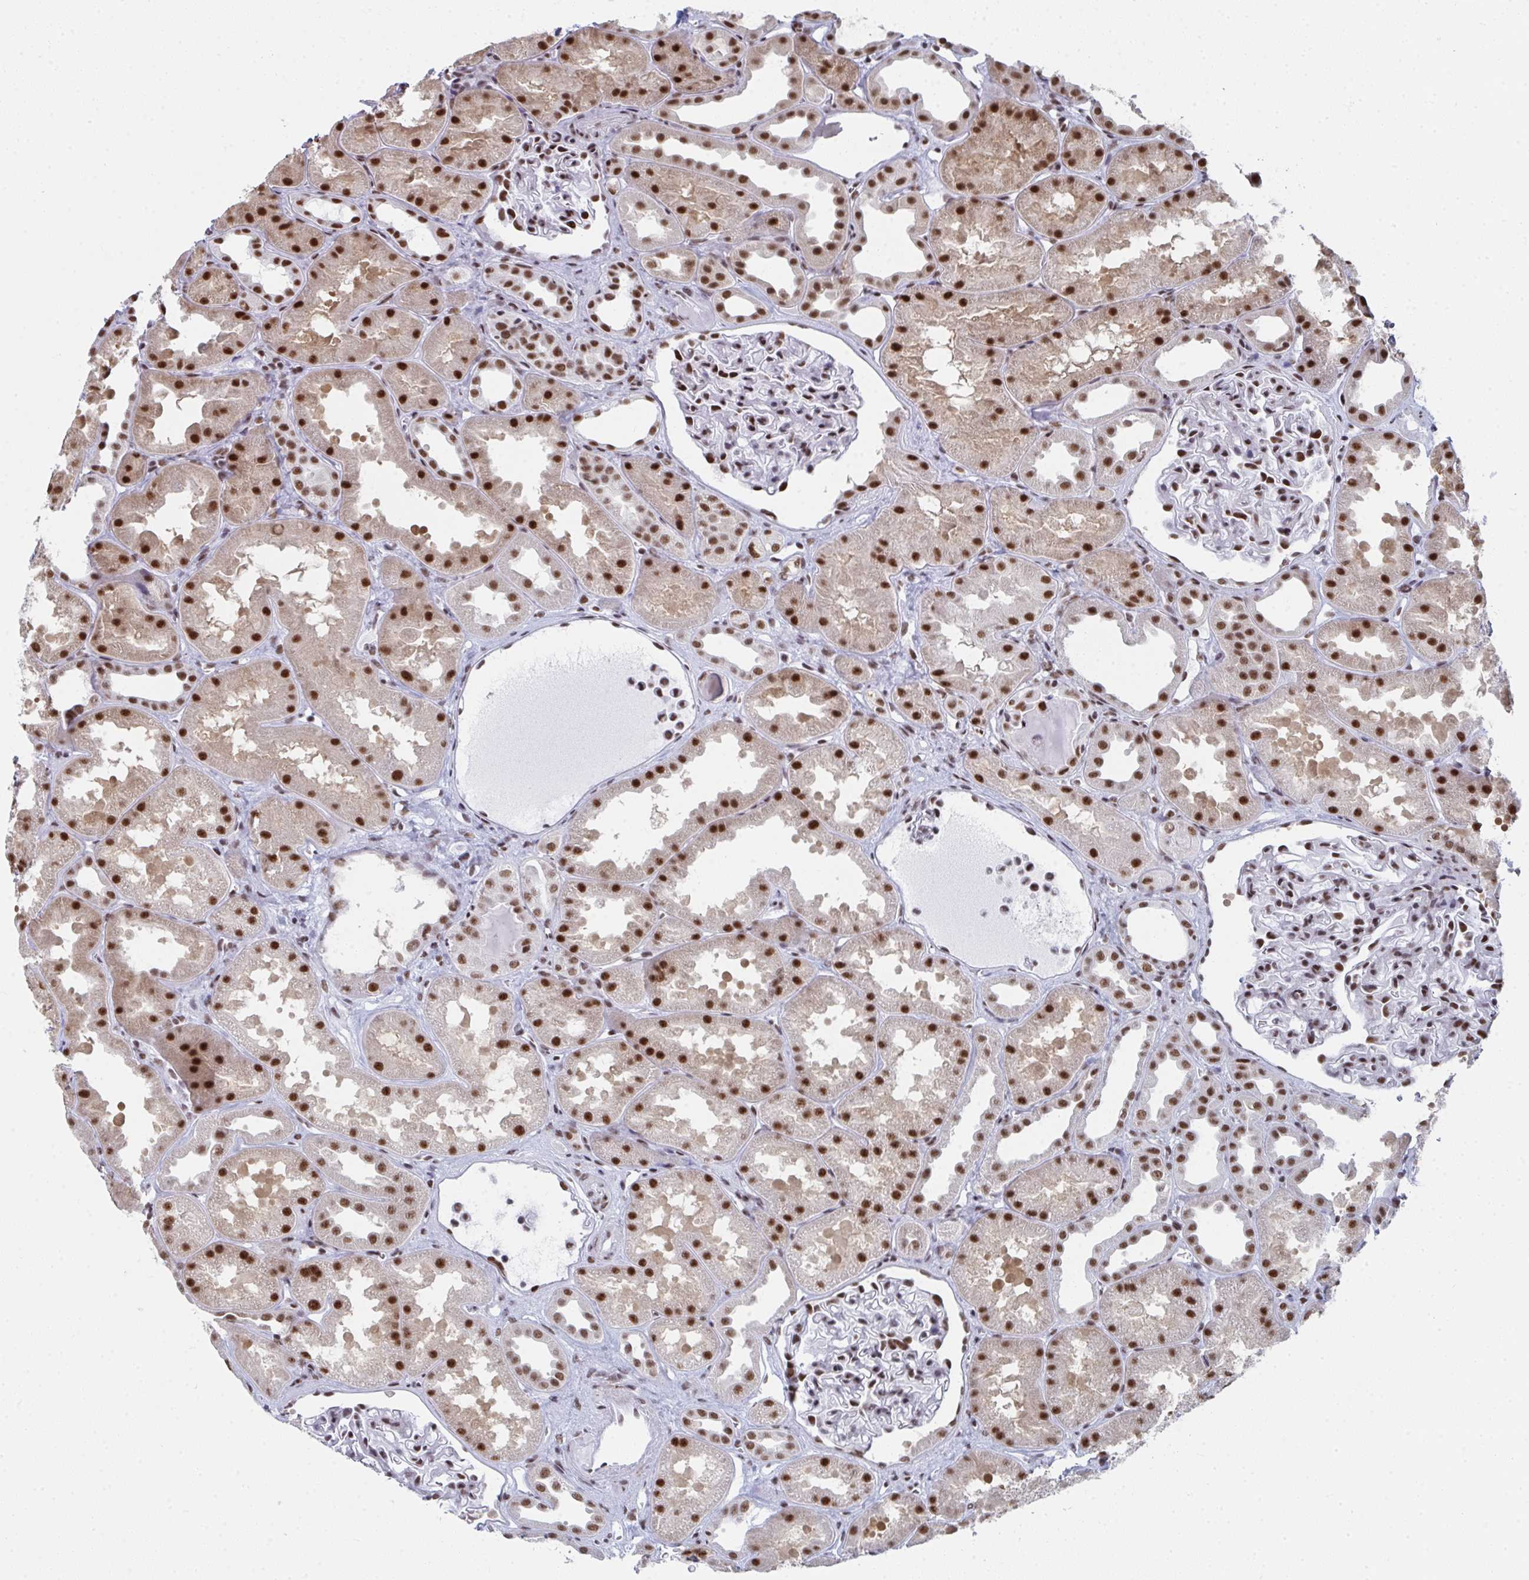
{"staining": {"intensity": "moderate", "quantity": "25%-75%", "location": "nuclear"}, "tissue": "kidney", "cell_type": "Cells in glomeruli", "image_type": "normal", "snomed": [{"axis": "morphology", "description": "Normal tissue, NOS"}, {"axis": "topography", "description": "Kidney"}], "caption": "Immunohistochemical staining of normal kidney exhibits moderate nuclear protein positivity in about 25%-75% of cells in glomeruli. (Brightfield microscopy of DAB IHC at high magnification).", "gene": "SNRNP70", "patient": {"sex": "male", "age": 61}}